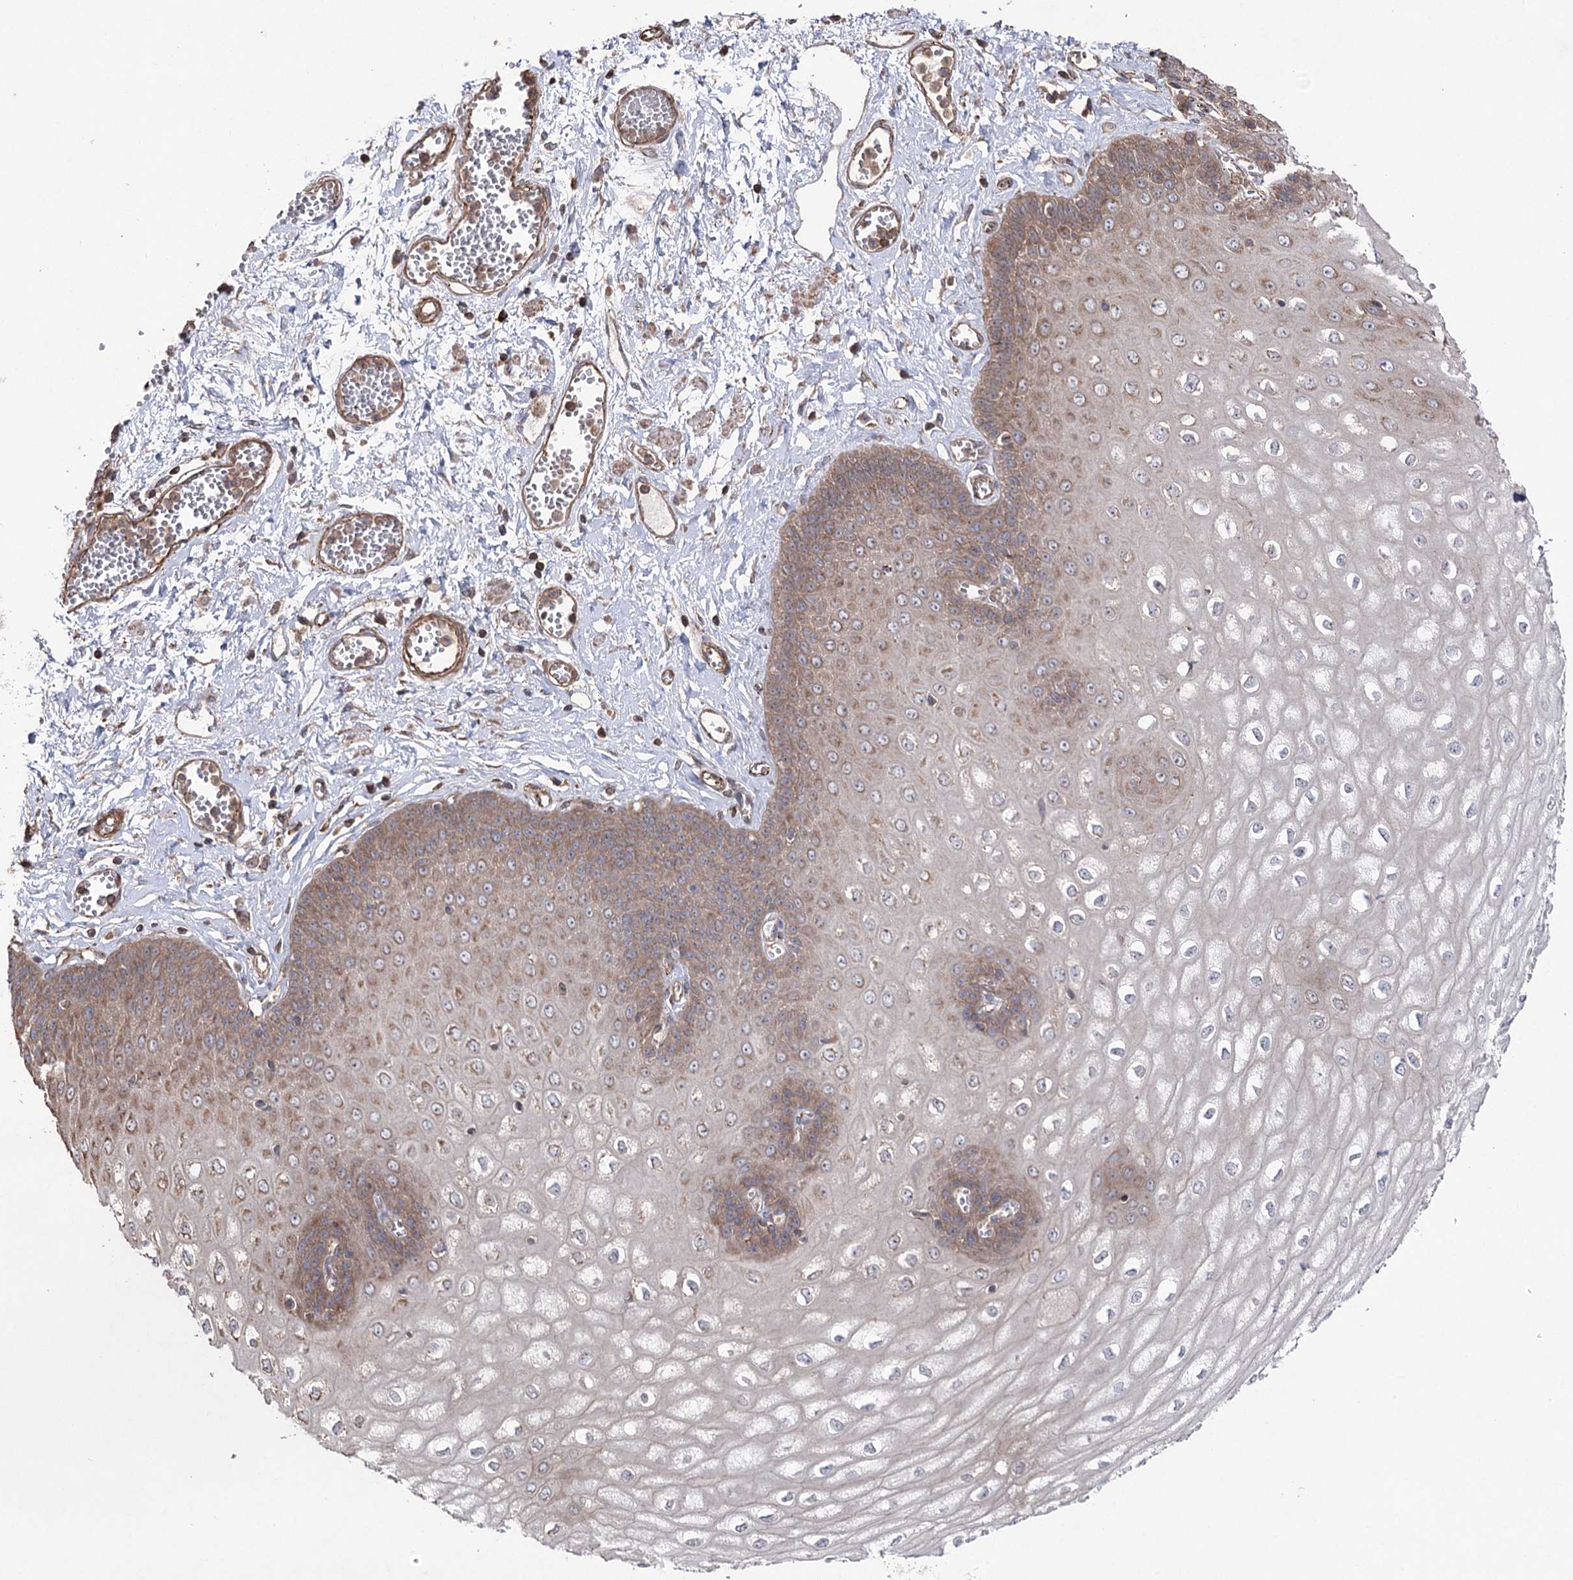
{"staining": {"intensity": "moderate", "quantity": "25%-75%", "location": "cytoplasmic/membranous"}, "tissue": "esophagus", "cell_type": "Squamous epithelial cells", "image_type": "normal", "snomed": [{"axis": "morphology", "description": "Normal tissue, NOS"}, {"axis": "topography", "description": "Esophagus"}], "caption": "Protein analysis of unremarkable esophagus shows moderate cytoplasmic/membranous staining in about 25%-75% of squamous epithelial cells. (DAB (3,3'-diaminobenzidine) = brown stain, brightfield microscopy at high magnification).", "gene": "LARS2", "patient": {"sex": "male", "age": 60}}